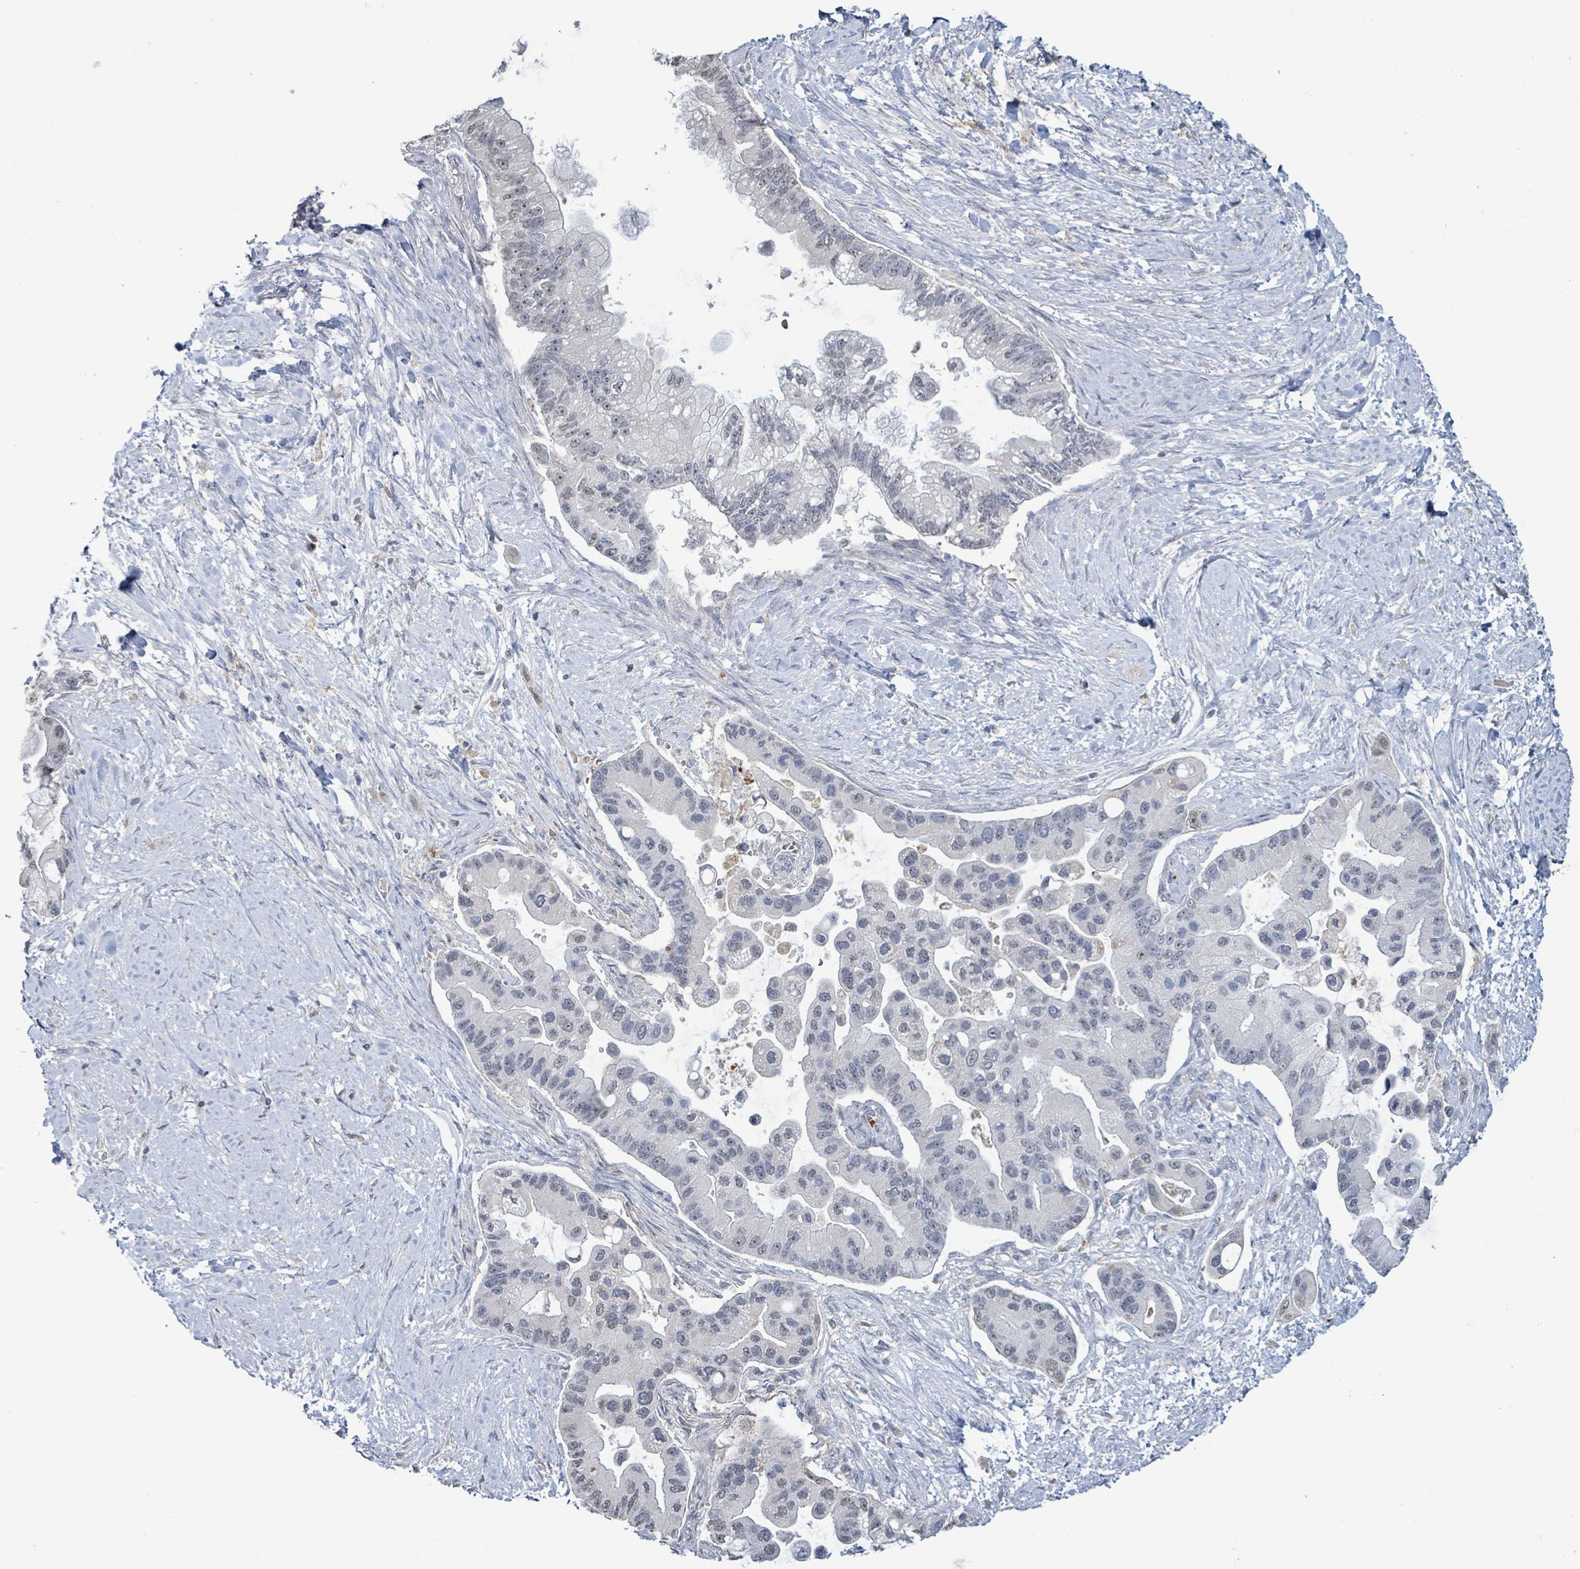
{"staining": {"intensity": "negative", "quantity": "none", "location": "none"}, "tissue": "pancreatic cancer", "cell_type": "Tumor cells", "image_type": "cancer", "snomed": [{"axis": "morphology", "description": "Adenocarcinoma, NOS"}, {"axis": "topography", "description": "Pancreas"}], "caption": "The micrograph displays no significant expression in tumor cells of pancreatic cancer (adenocarcinoma). (DAB immunohistochemistry with hematoxylin counter stain).", "gene": "SEBOX", "patient": {"sex": "male", "age": 57}}